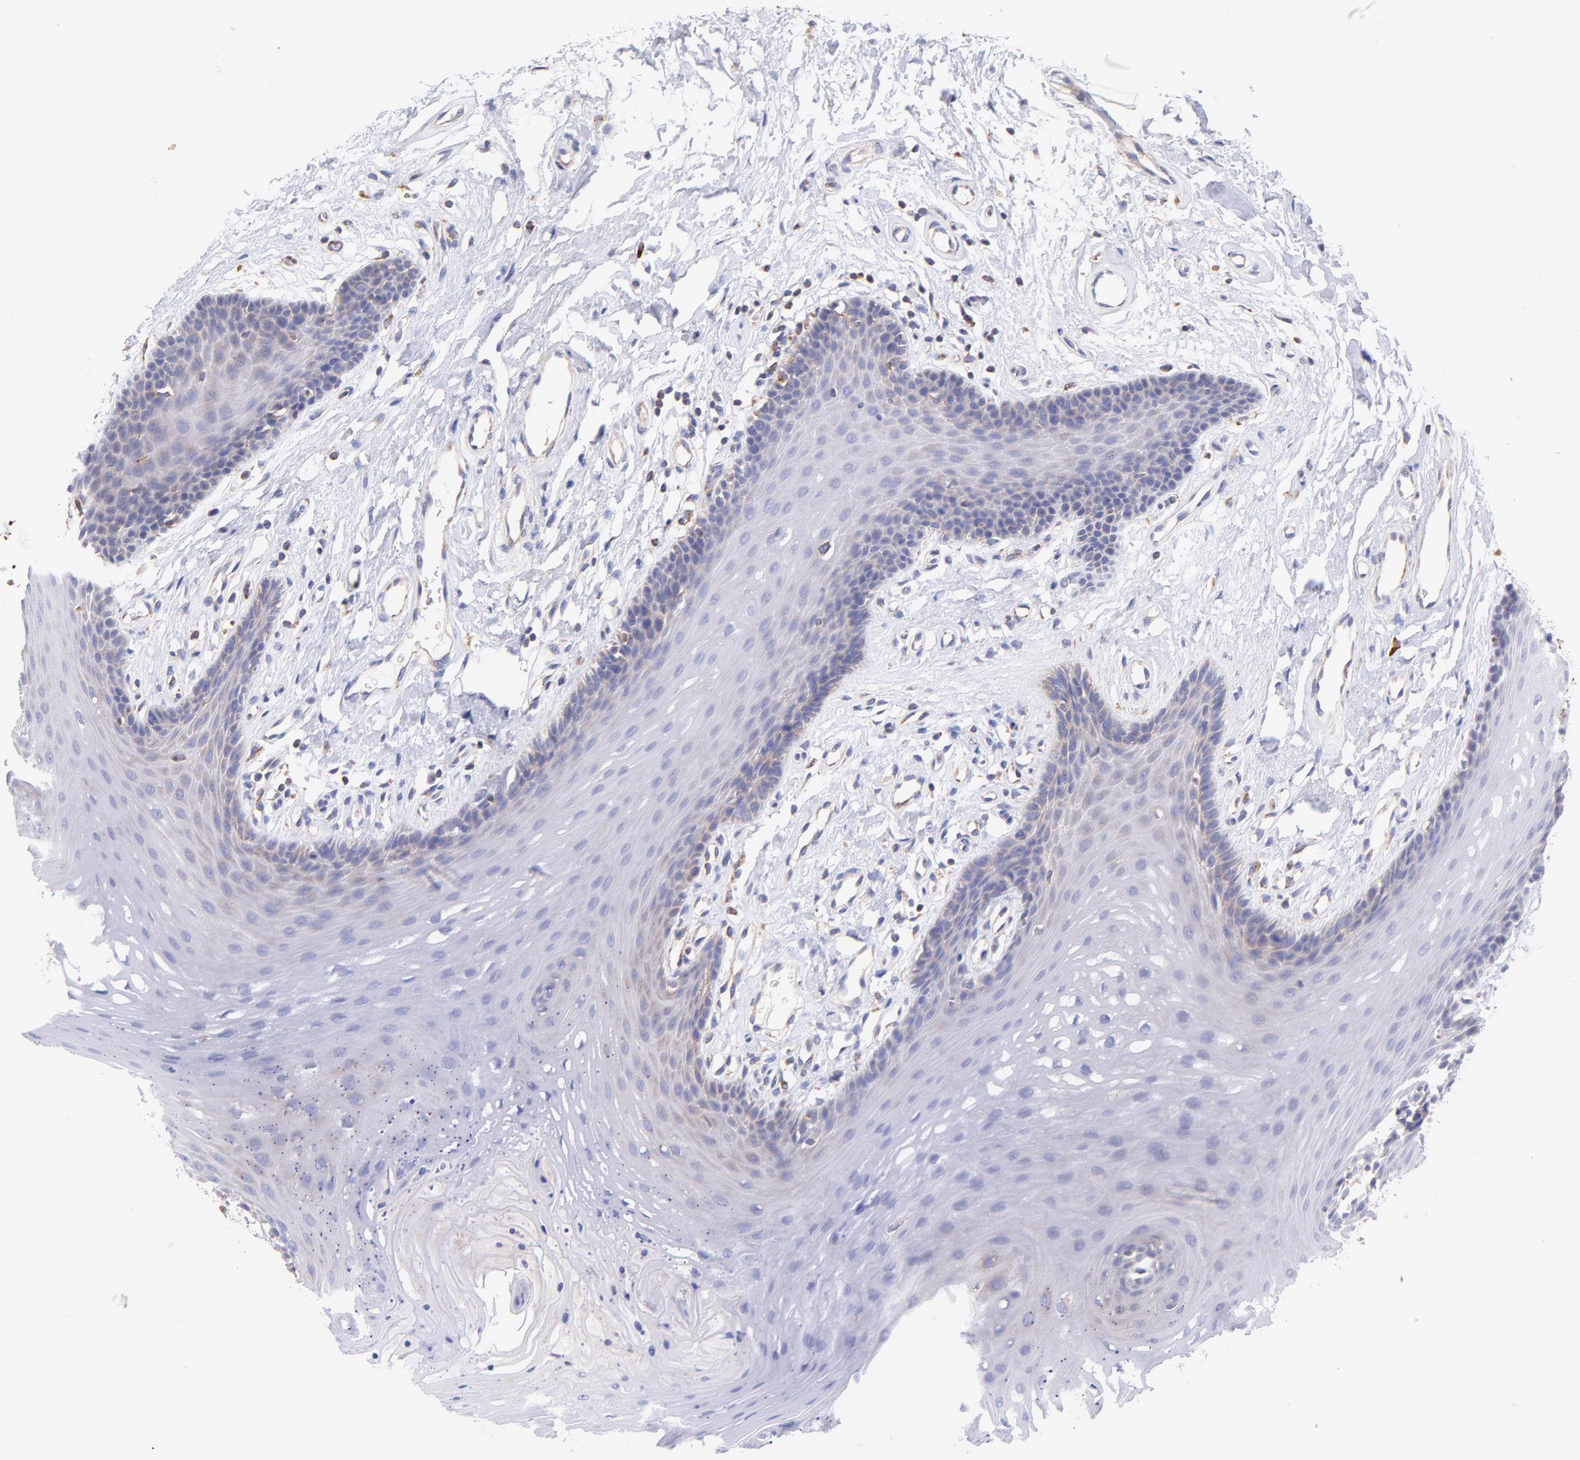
{"staining": {"intensity": "negative", "quantity": "none", "location": "none"}, "tissue": "oral mucosa", "cell_type": "Squamous epithelial cells", "image_type": "normal", "snomed": [{"axis": "morphology", "description": "Normal tissue, NOS"}, {"axis": "topography", "description": "Oral tissue"}], "caption": "Oral mucosa stained for a protein using immunohistochemistry (IHC) displays no expression squamous epithelial cells.", "gene": "PREX1", "patient": {"sex": "male", "age": 62}}